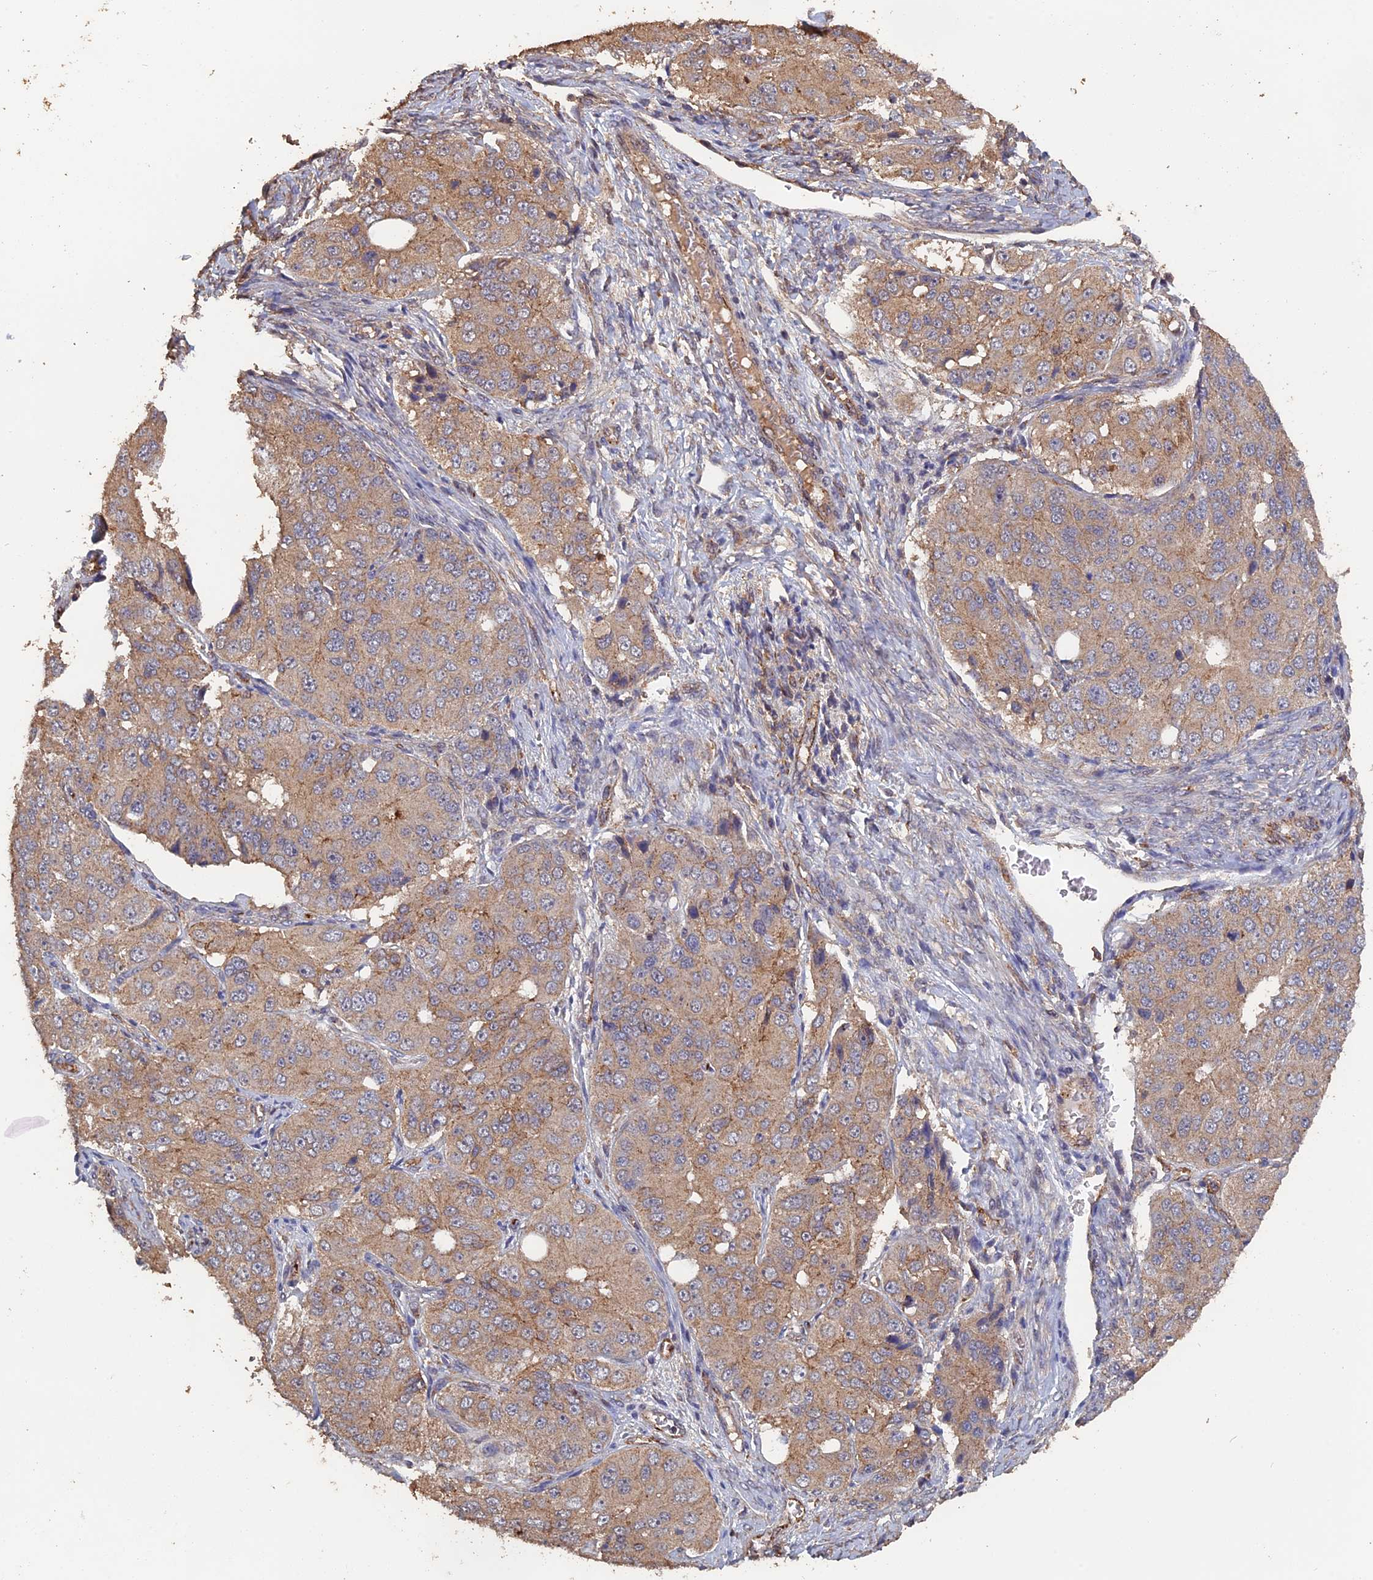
{"staining": {"intensity": "weak", "quantity": ">75%", "location": "cytoplasmic/membranous"}, "tissue": "ovarian cancer", "cell_type": "Tumor cells", "image_type": "cancer", "snomed": [{"axis": "morphology", "description": "Carcinoma, endometroid"}, {"axis": "topography", "description": "Ovary"}], "caption": "Immunohistochemistry micrograph of neoplastic tissue: human ovarian cancer stained using IHC shows low levels of weak protein expression localized specifically in the cytoplasmic/membranous of tumor cells, appearing as a cytoplasmic/membranous brown color.", "gene": "PIGQ", "patient": {"sex": "female", "age": 51}}